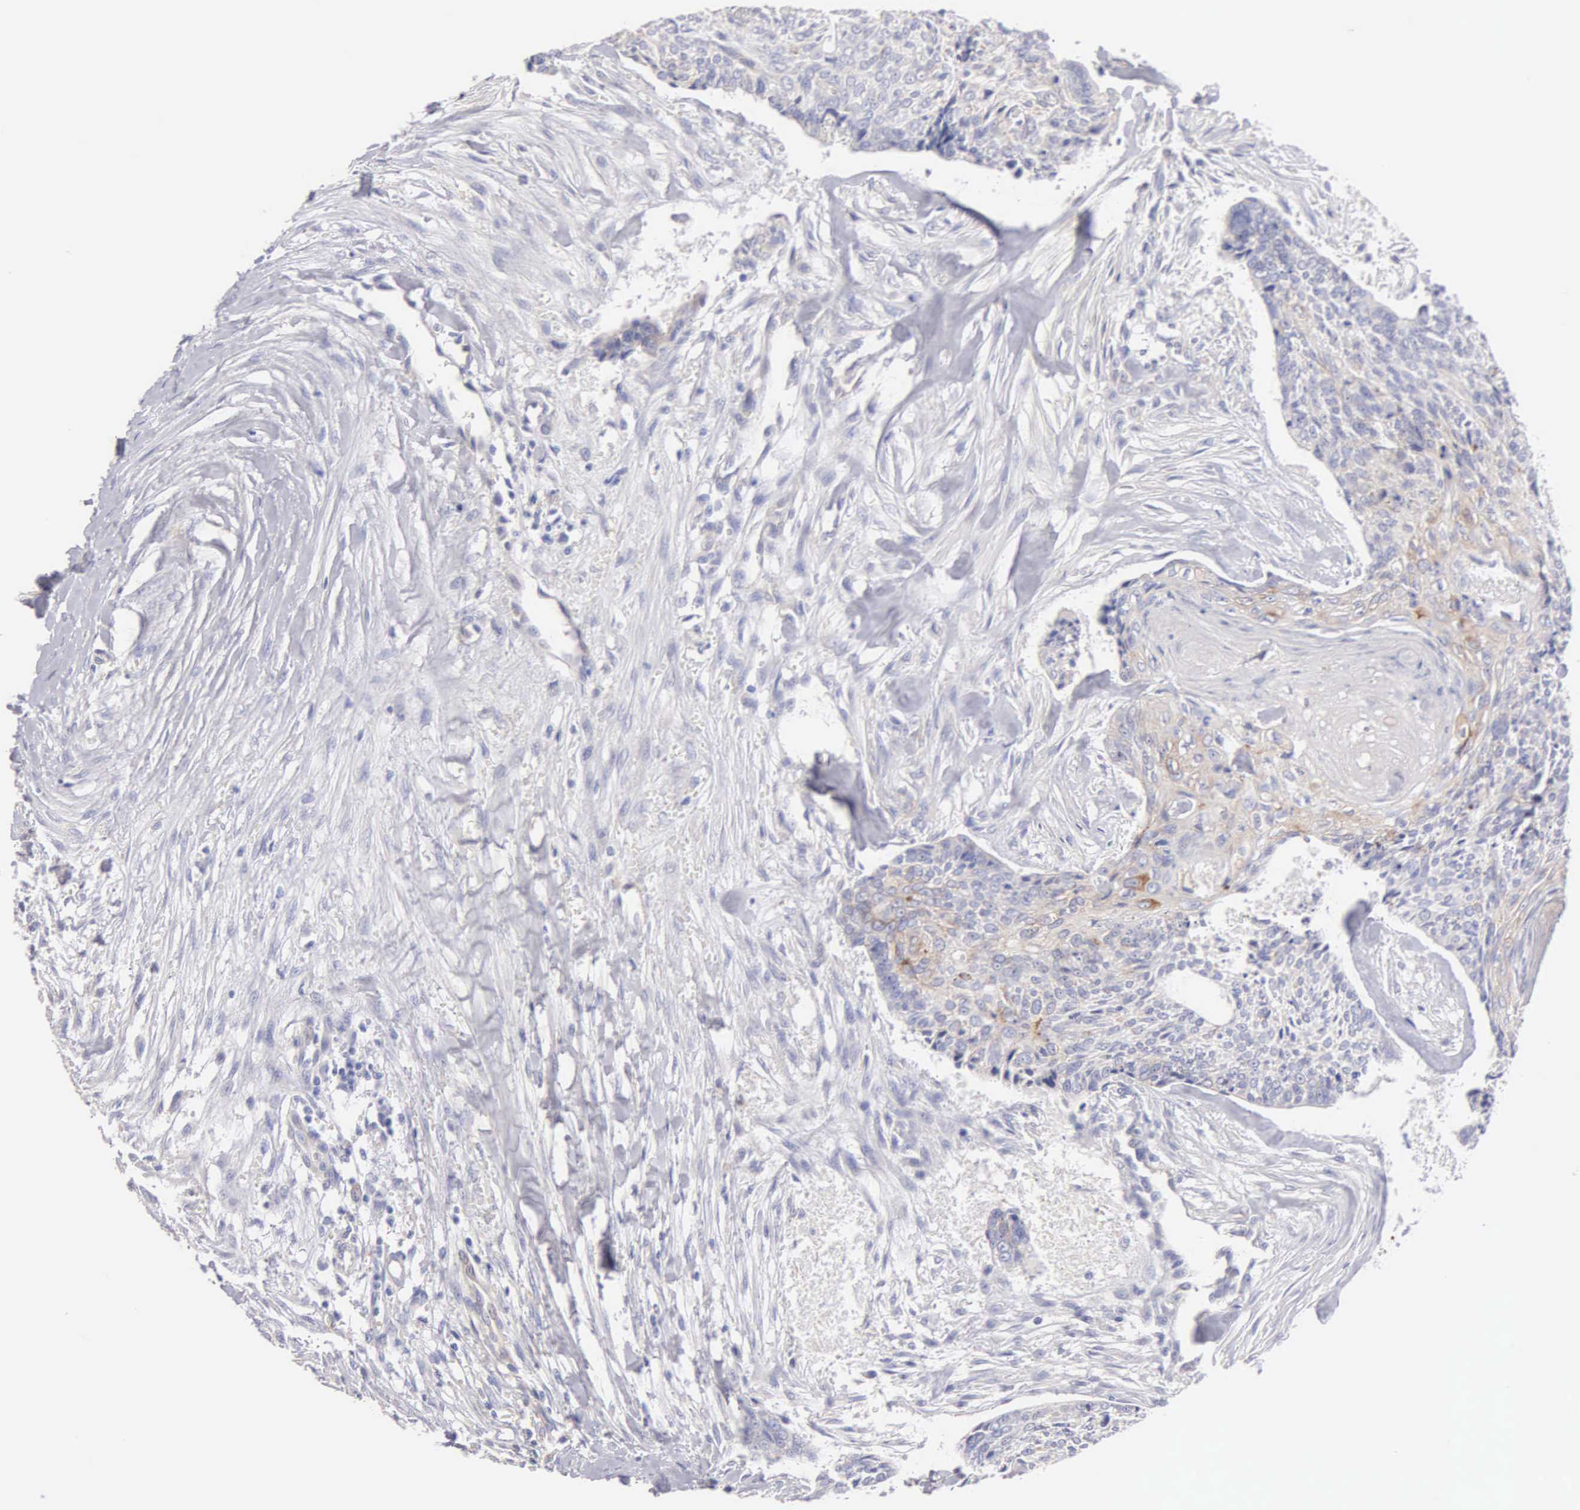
{"staining": {"intensity": "weak", "quantity": "<25%", "location": "cytoplasmic/membranous"}, "tissue": "head and neck cancer", "cell_type": "Tumor cells", "image_type": "cancer", "snomed": [{"axis": "morphology", "description": "Squamous cell carcinoma, NOS"}, {"axis": "topography", "description": "Salivary gland"}, {"axis": "topography", "description": "Head-Neck"}], "caption": "Immunohistochemical staining of head and neck squamous cell carcinoma demonstrates no significant staining in tumor cells.", "gene": "APP", "patient": {"sex": "male", "age": 70}}